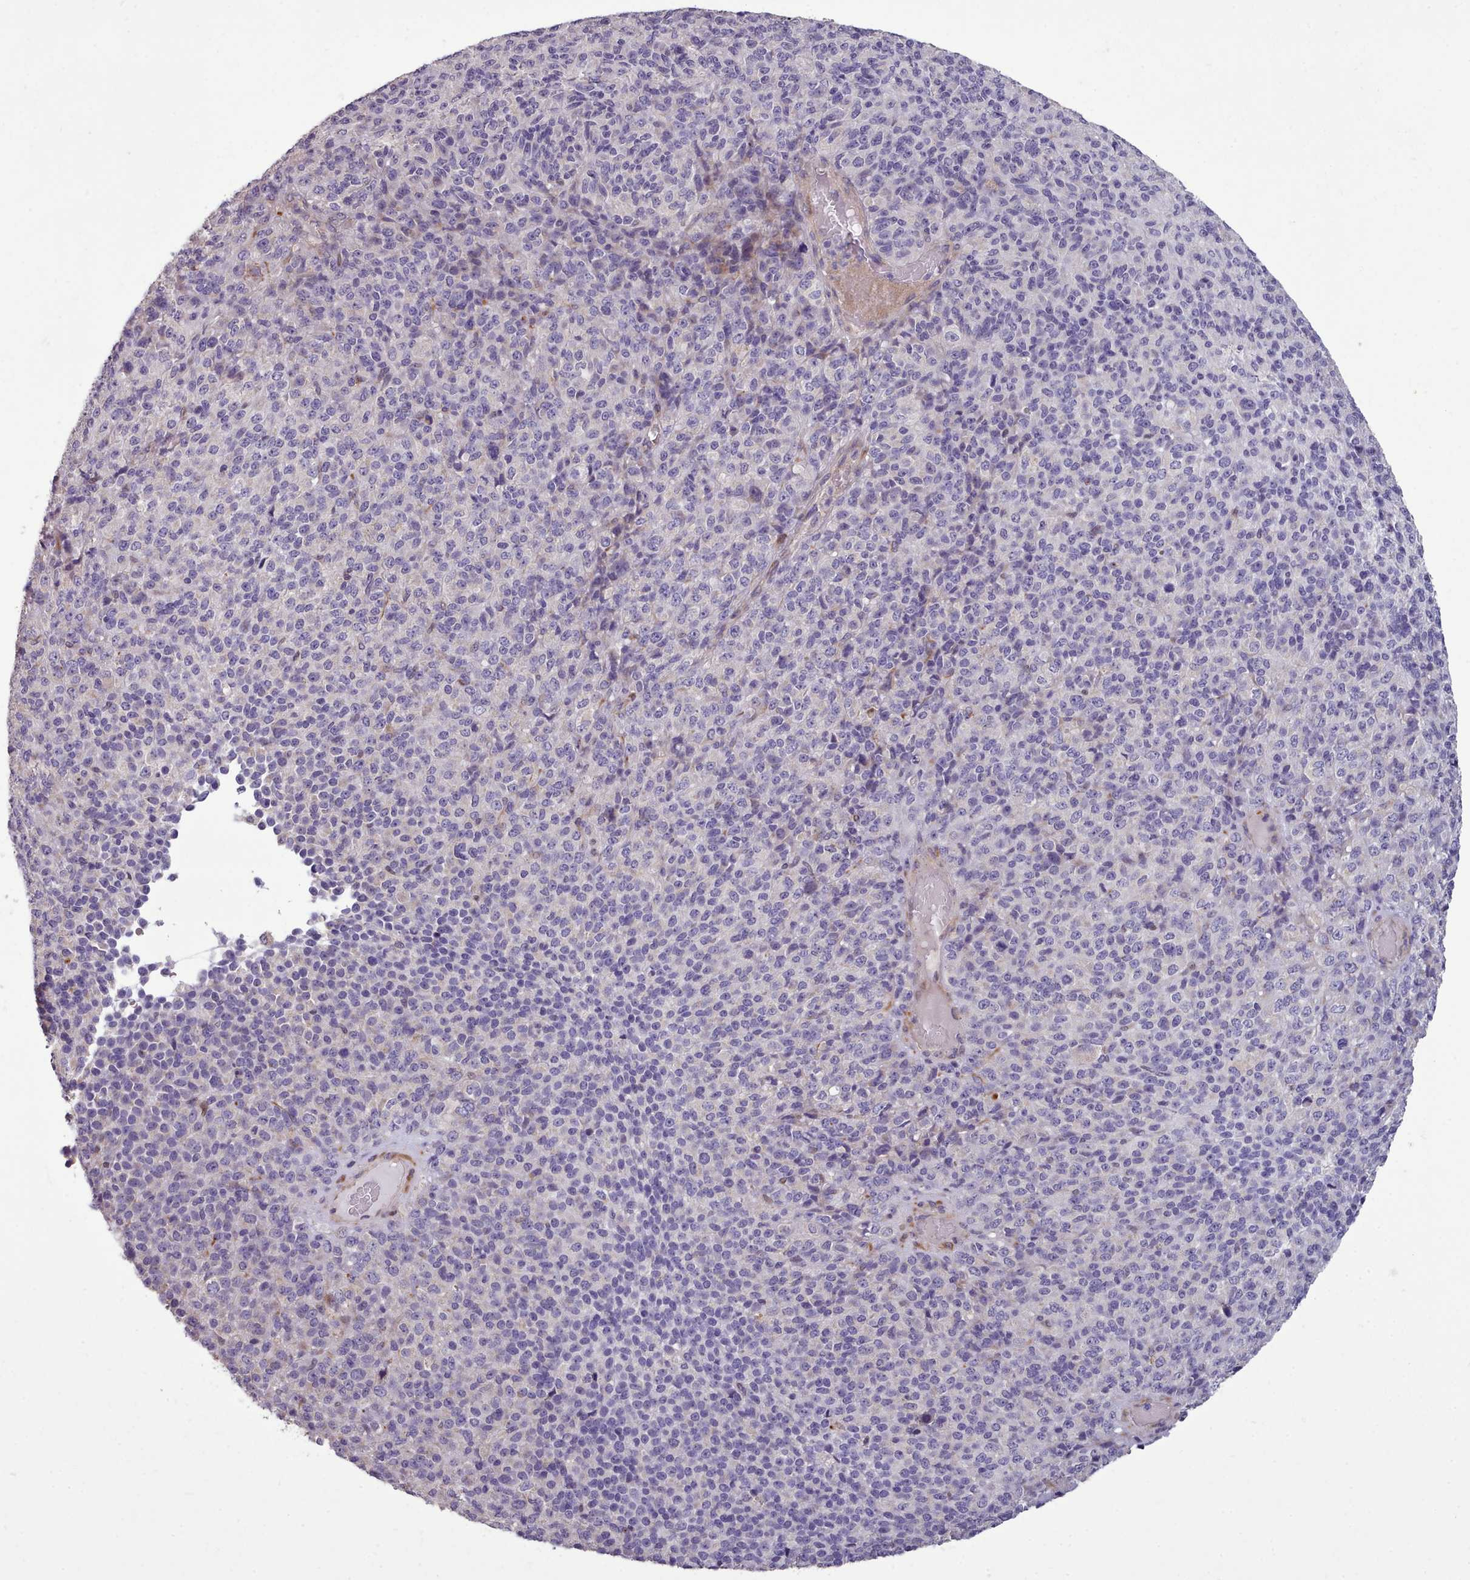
{"staining": {"intensity": "negative", "quantity": "none", "location": "none"}, "tissue": "melanoma", "cell_type": "Tumor cells", "image_type": "cancer", "snomed": [{"axis": "morphology", "description": "Malignant melanoma, Metastatic site"}, {"axis": "topography", "description": "Brain"}], "caption": "Immunohistochemistry of human malignant melanoma (metastatic site) reveals no expression in tumor cells.", "gene": "DPF1", "patient": {"sex": "female", "age": 56}}